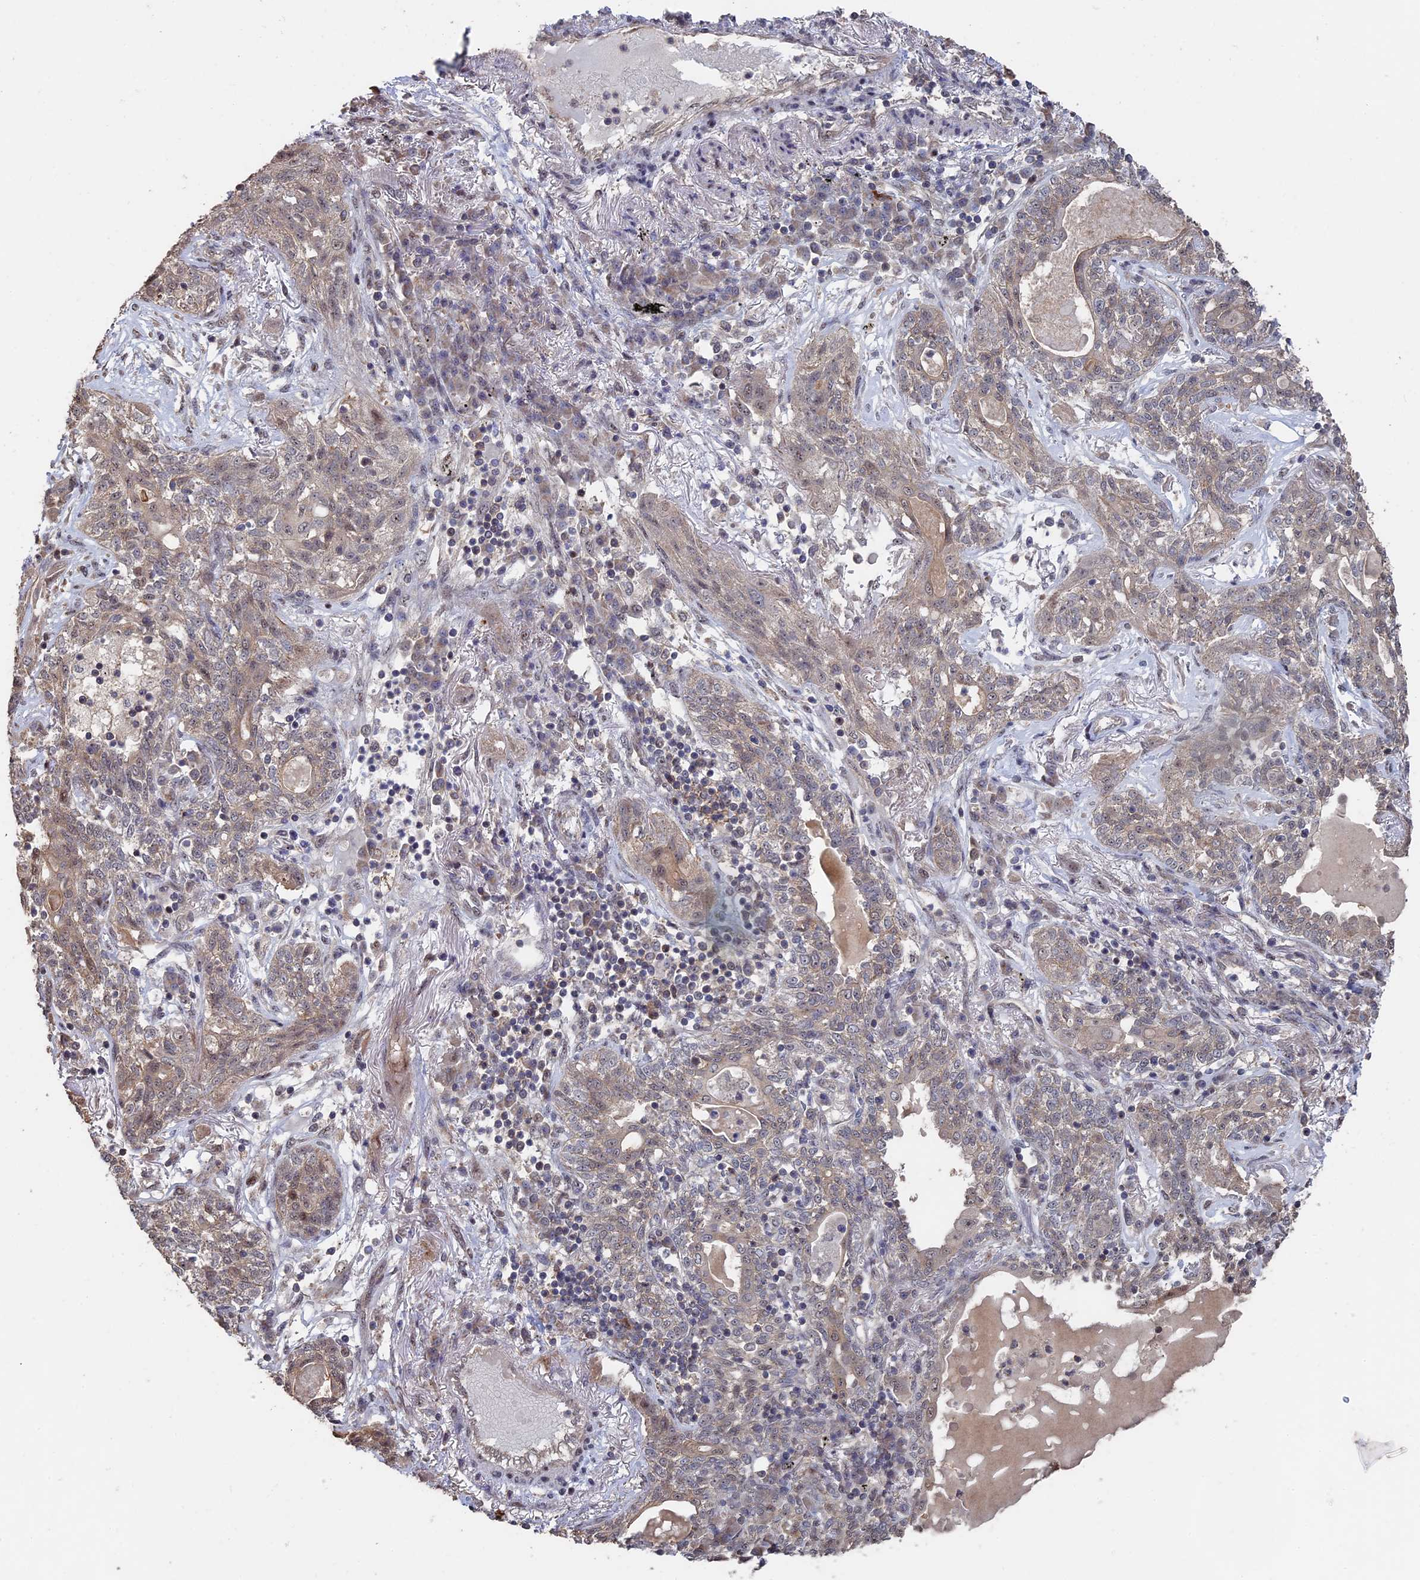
{"staining": {"intensity": "weak", "quantity": "25%-75%", "location": "cytoplasmic/membranous,nuclear"}, "tissue": "lung cancer", "cell_type": "Tumor cells", "image_type": "cancer", "snomed": [{"axis": "morphology", "description": "Squamous cell carcinoma, NOS"}, {"axis": "topography", "description": "Lung"}], "caption": "About 25%-75% of tumor cells in human squamous cell carcinoma (lung) display weak cytoplasmic/membranous and nuclear protein staining as visualized by brown immunohistochemical staining.", "gene": "KIAA1328", "patient": {"sex": "female", "age": 70}}